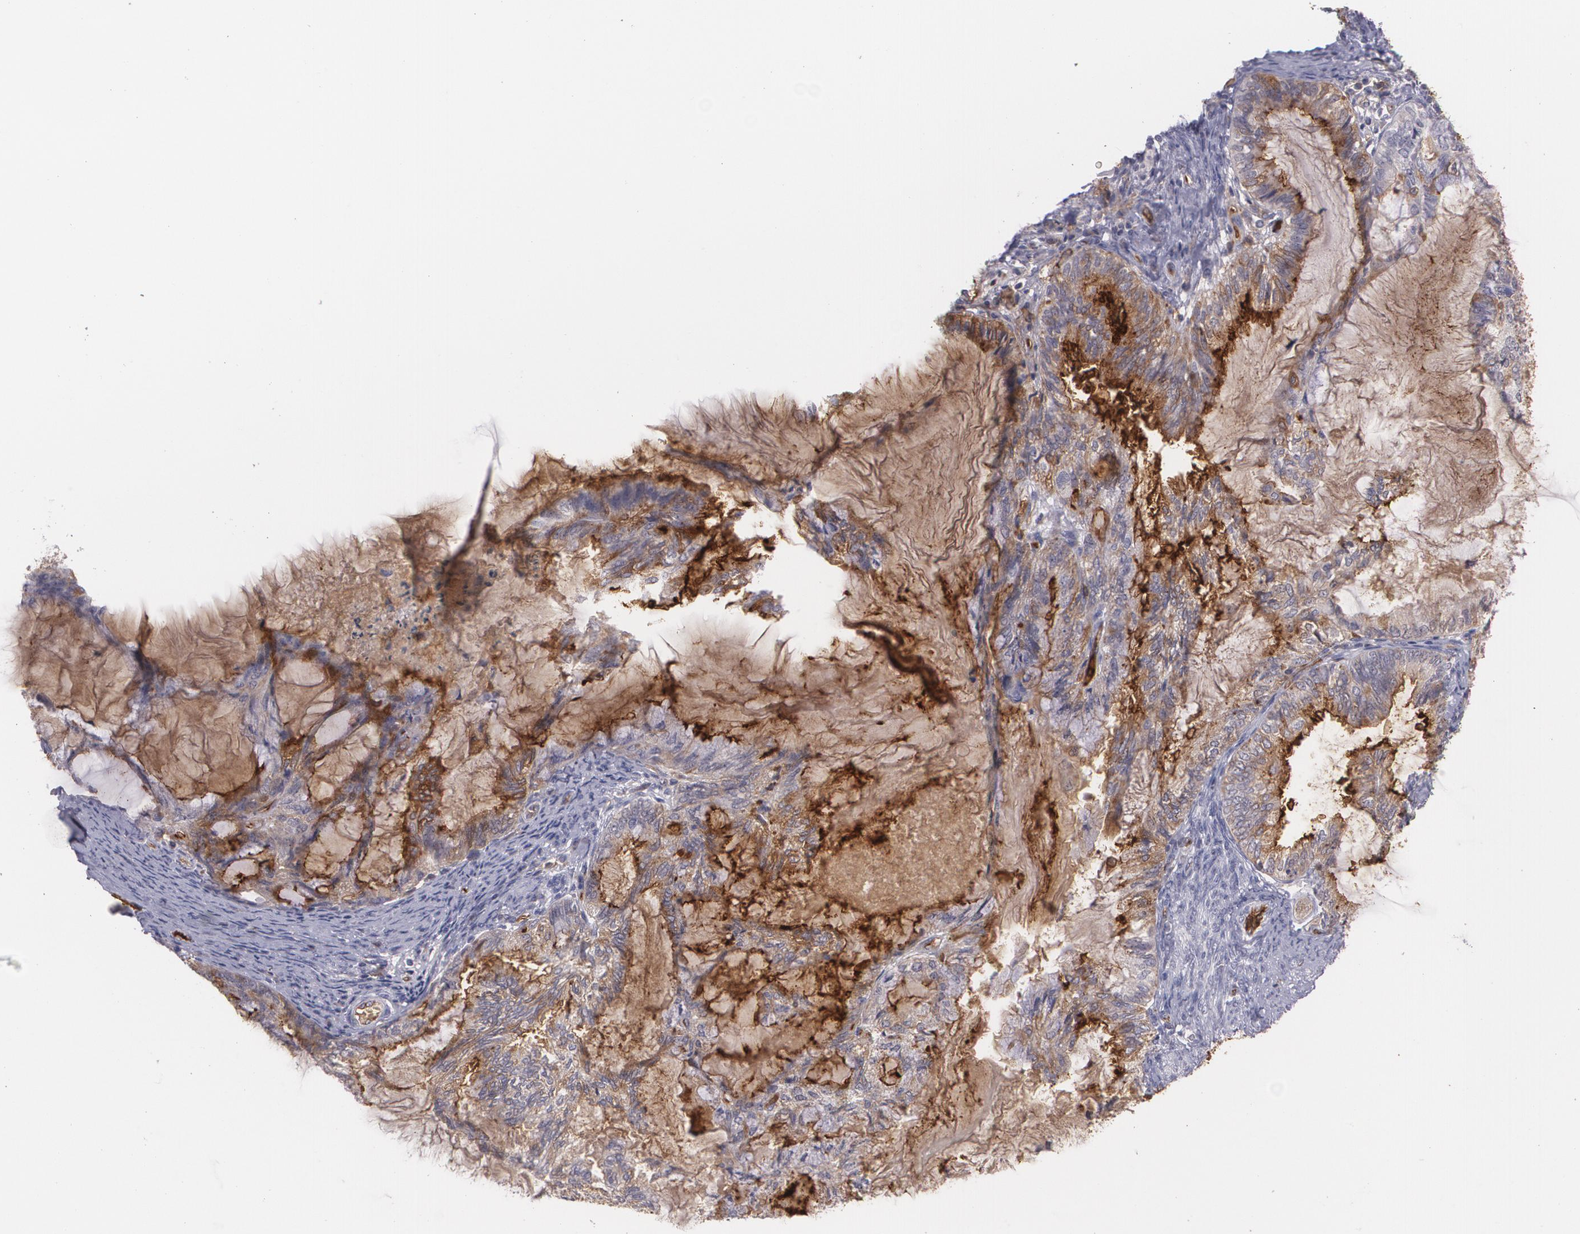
{"staining": {"intensity": "weak", "quantity": ">75%", "location": "cytoplasmic/membranous"}, "tissue": "endometrial cancer", "cell_type": "Tumor cells", "image_type": "cancer", "snomed": [{"axis": "morphology", "description": "Adenocarcinoma, NOS"}, {"axis": "topography", "description": "Endometrium"}], "caption": "There is low levels of weak cytoplasmic/membranous staining in tumor cells of endometrial adenocarcinoma, as demonstrated by immunohistochemical staining (brown color).", "gene": "ACE", "patient": {"sex": "female", "age": 86}}